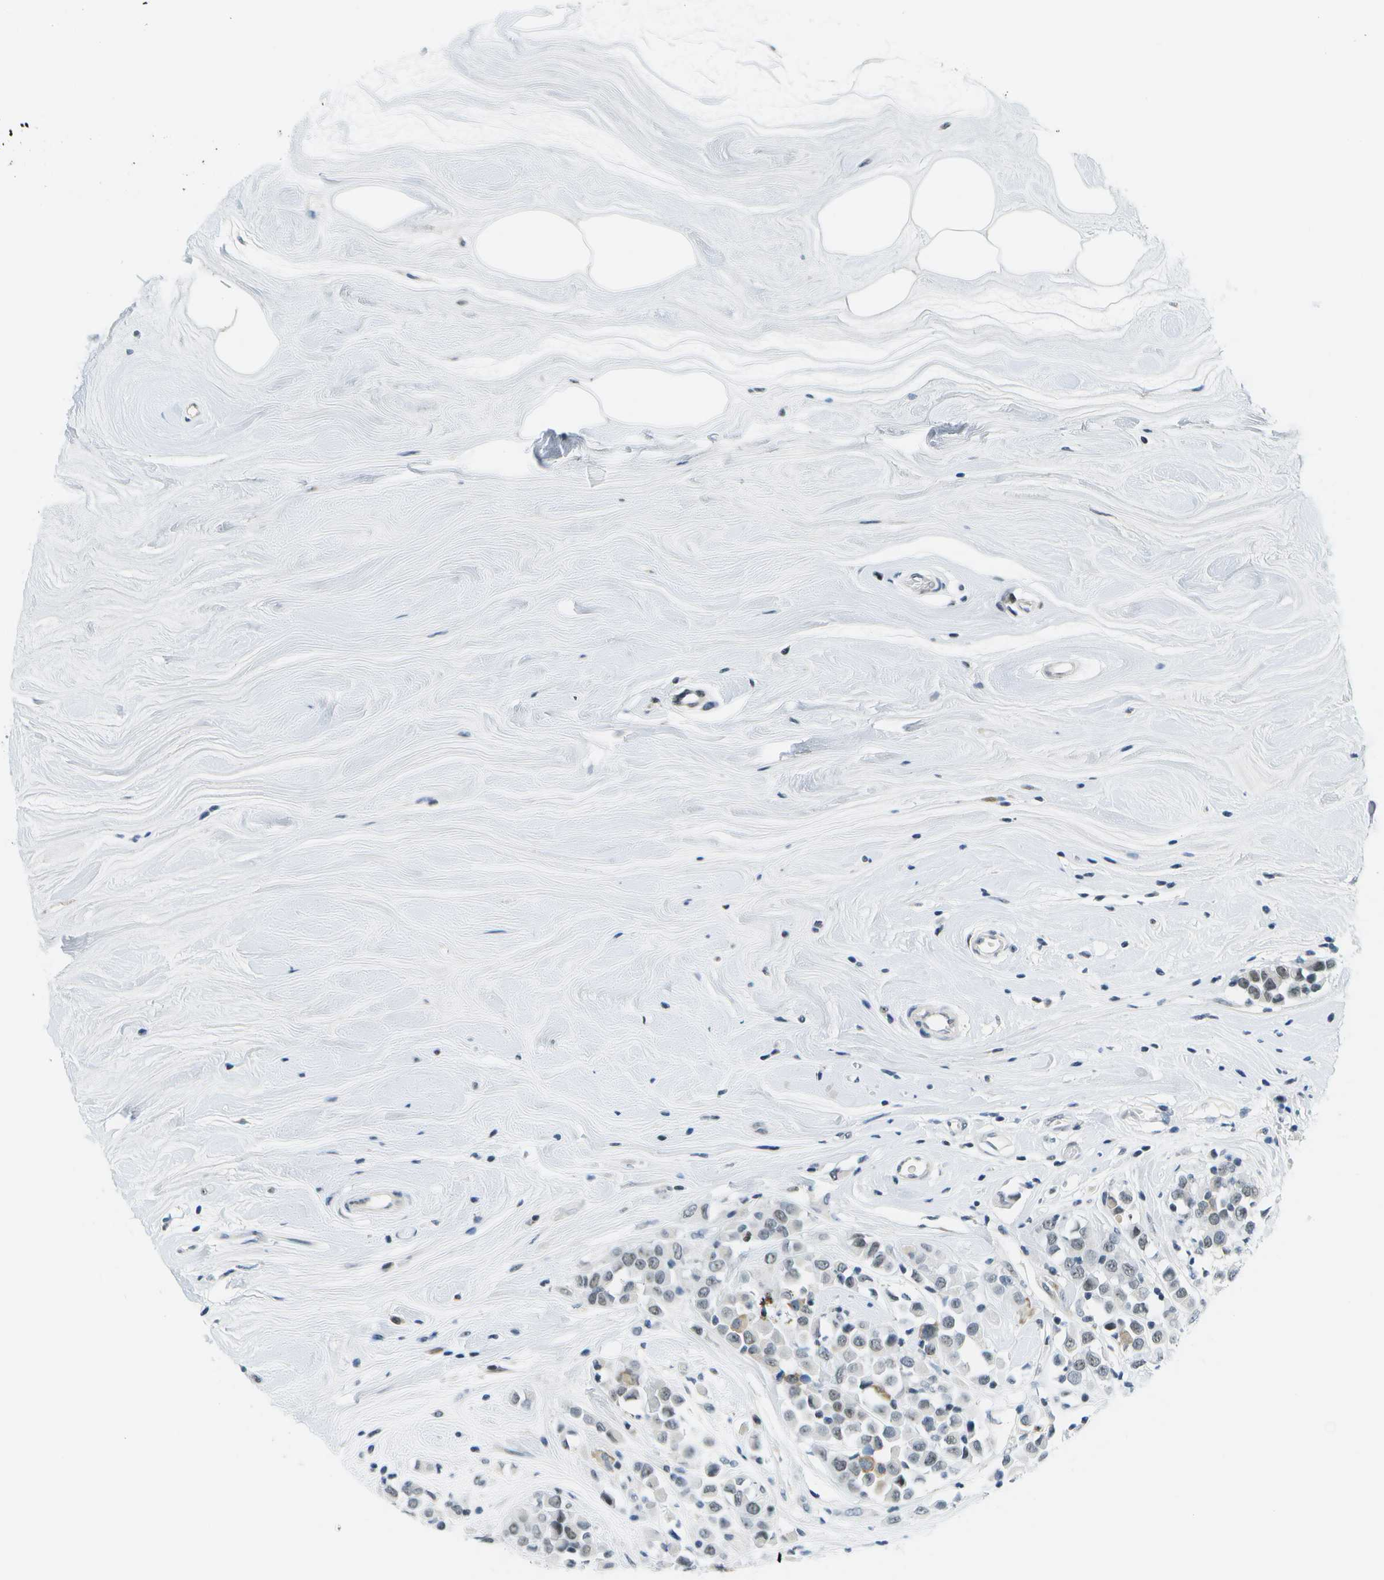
{"staining": {"intensity": "weak", "quantity": "<25%", "location": "nuclear"}, "tissue": "breast cancer", "cell_type": "Tumor cells", "image_type": "cancer", "snomed": [{"axis": "morphology", "description": "Duct carcinoma"}, {"axis": "topography", "description": "Breast"}], "caption": "High power microscopy histopathology image of an IHC photomicrograph of intraductal carcinoma (breast), revealing no significant positivity in tumor cells.", "gene": "PITHD1", "patient": {"sex": "female", "age": 61}}